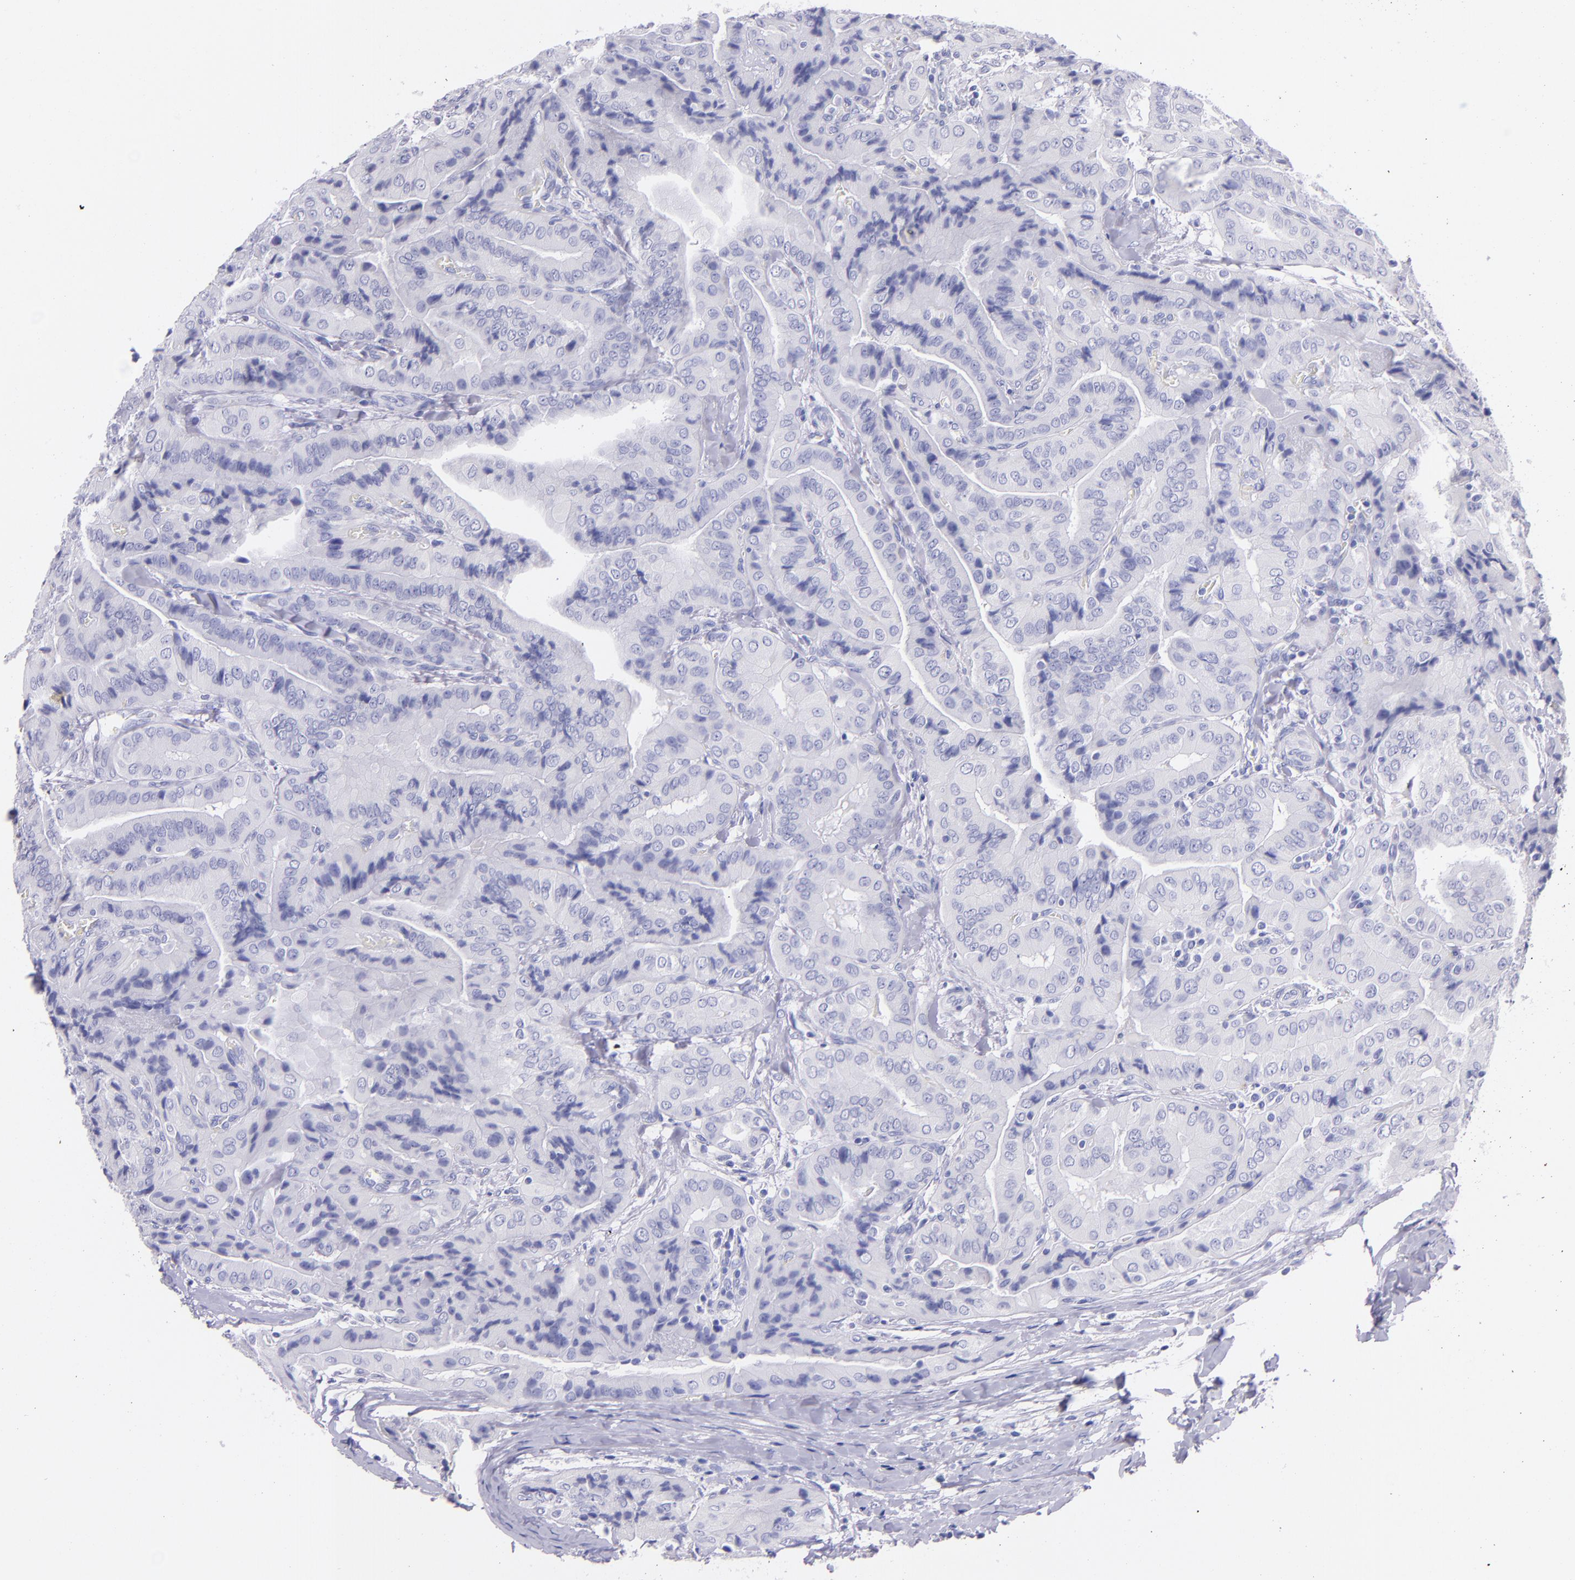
{"staining": {"intensity": "negative", "quantity": "none", "location": "none"}, "tissue": "thyroid cancer", "cell_type": "Tumor cells", "image_type": "cancer", "snomed": [{"axis": "morphology", "description": "Papillary adenocarcinoma, NOS"}, {"axis": "topography", "description": "Thyroid gland"}], "caption": "A micrograph of human thyroid cancer is negative for staining in tumor cells. The staining is performed using DAB (3,3'-diaminobenzidine) brown chromogen with nuclei counter-stained in using hematoxylin.", "gene": "UCHL1", "patient": {"sex": "female", "age": 71}}